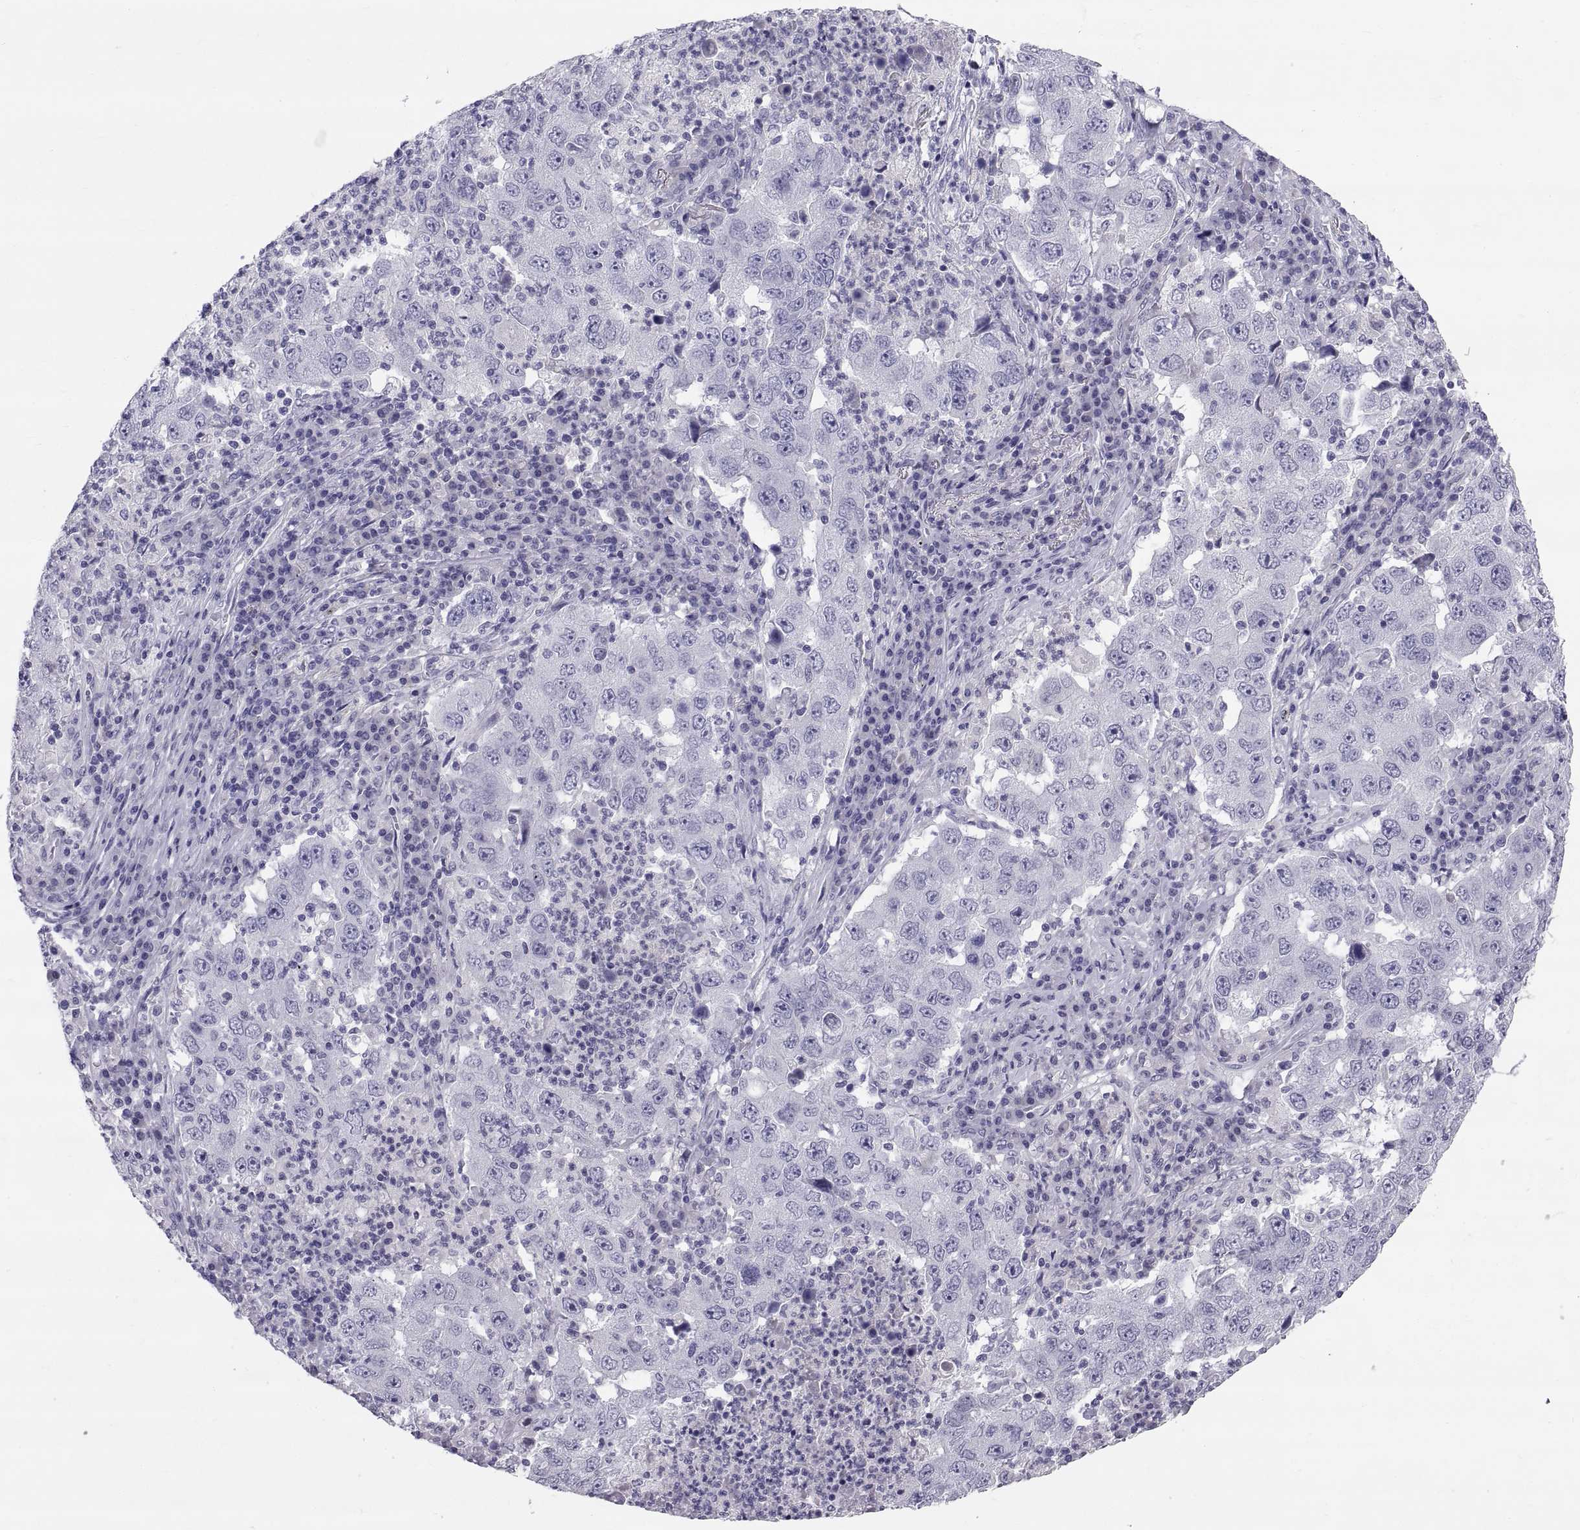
{"staining": {"intensity": "negative", "quantity": "none", "location": "none"}, "tissue": "lung cancer", "cell_type": "Tumor cells", "image_type": "cancer", "snomed": [{"axis": "morphology", "description": "Adenocarcinoma, NOS"}, {"axis": "topography", "description": "Lung"}], "caption": "Tumor cells are negative for protein expression in human adenocarcinoma (lung). The staining was performed using DAB (3,3'-diaminobenzidine) to visualize the protein expression in brown, while the nuclei were stained in blue with hematoxylin (Magnification: 20x).", "gene": "TEX13A", "patient": {"sex": "male", "age": 73}}